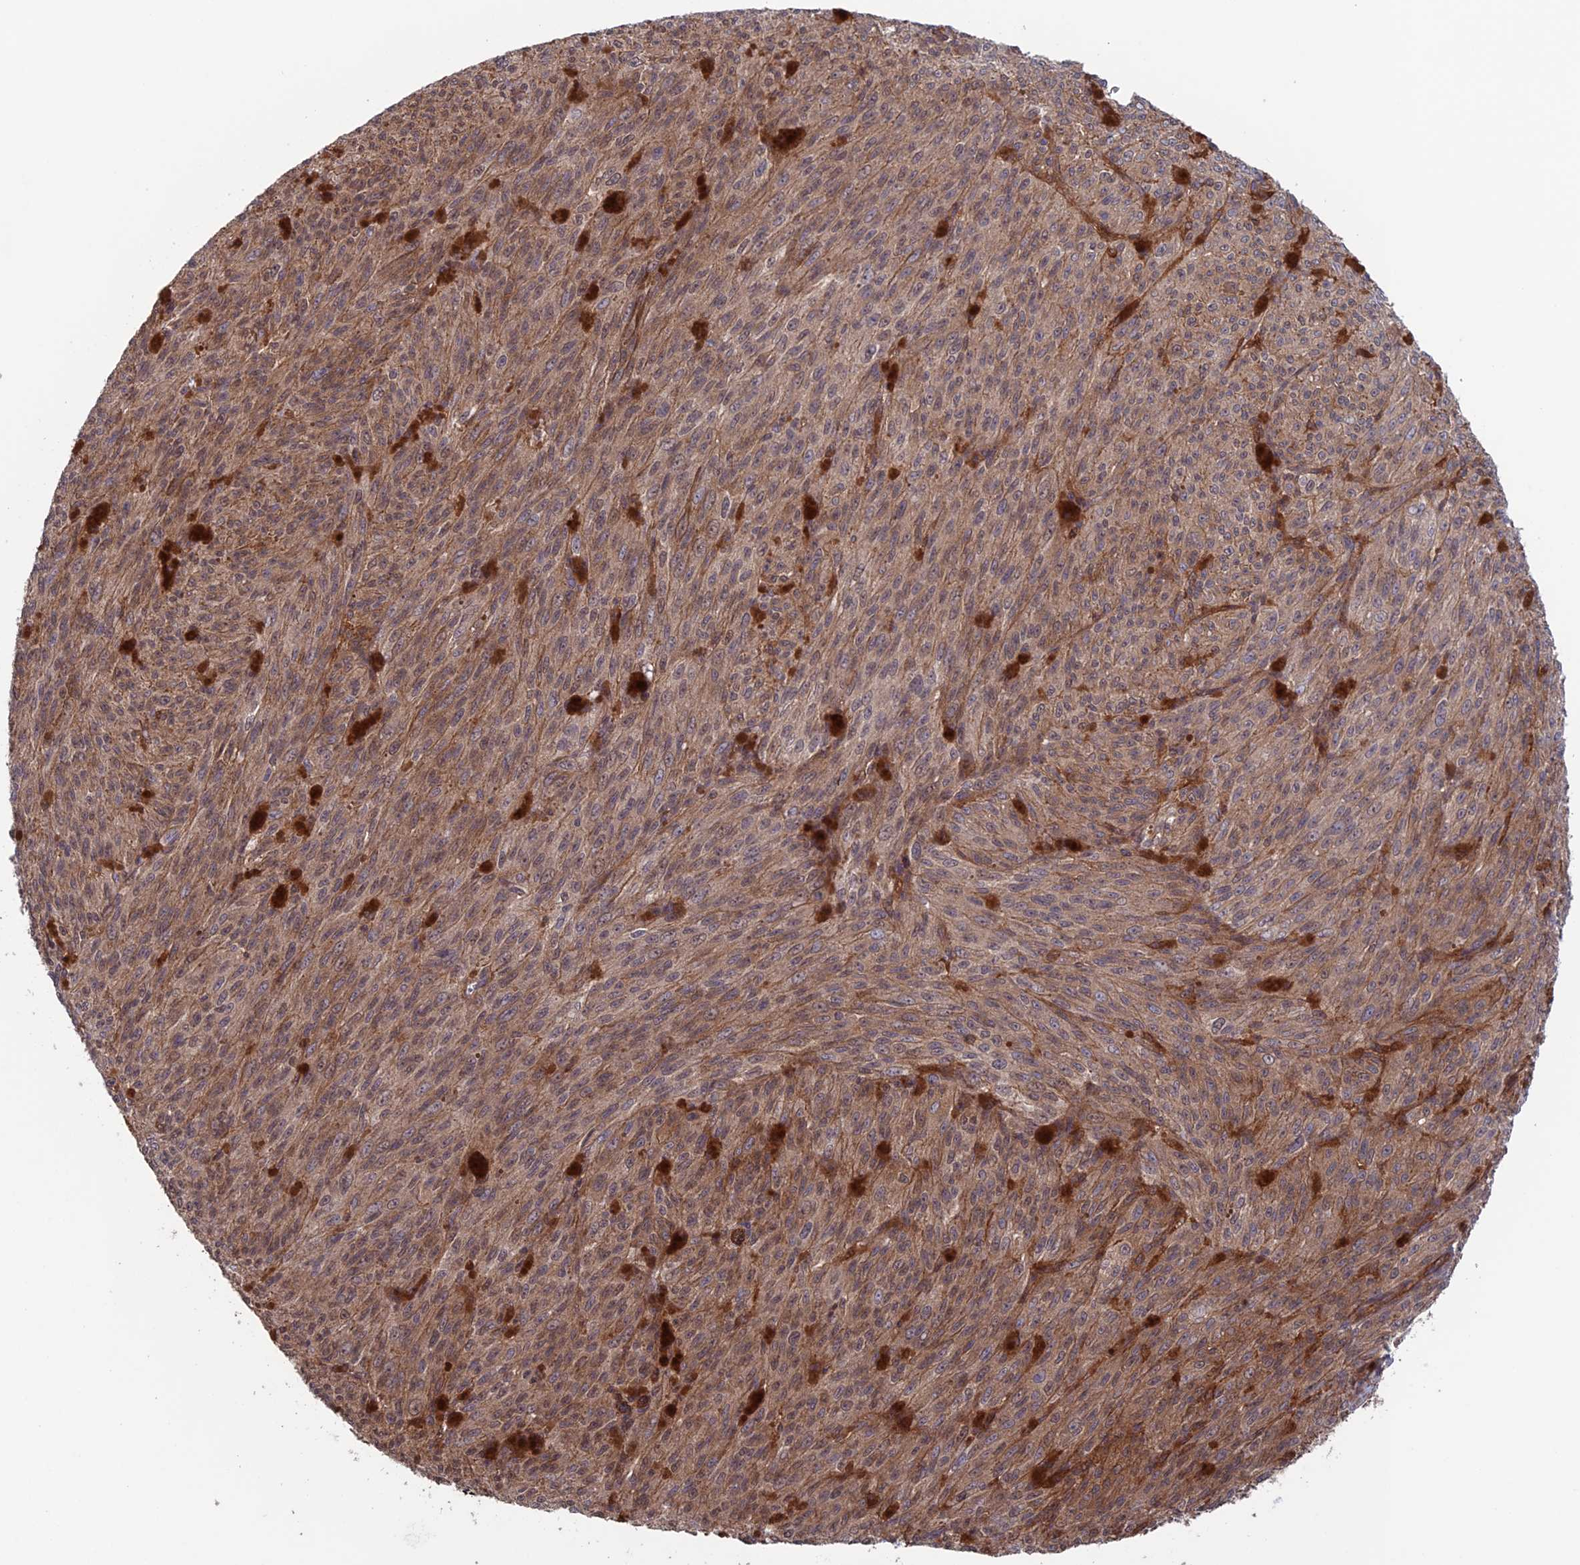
{"staining": {"intensity": "weak", "quantity": ">75%", "location": "cytoplasmic/membranous,nuclear"}, "tissue": "melanoma", "cell_type": "Tumor cells", "image_type": "cancer", "snomed": [{"axis": "morphology", "description": "Malignant melanoma, NOS"}, {"axis": "topography", "description": "Skin"}], "caption": "Immunohistochemistry (IHC) histopathology image of neoplastic tissue: melanoma stained using immunohistochemistry demonstrates low levels of weak protein expression localized specifically in the cytoplasmic/membranous and nuclear of tumor cells, appearing as a cytoplasmic/membranous and nuclear brown color.", "gene": "NUDT16L1", "patient": {"sex": "female", "age": 52}}